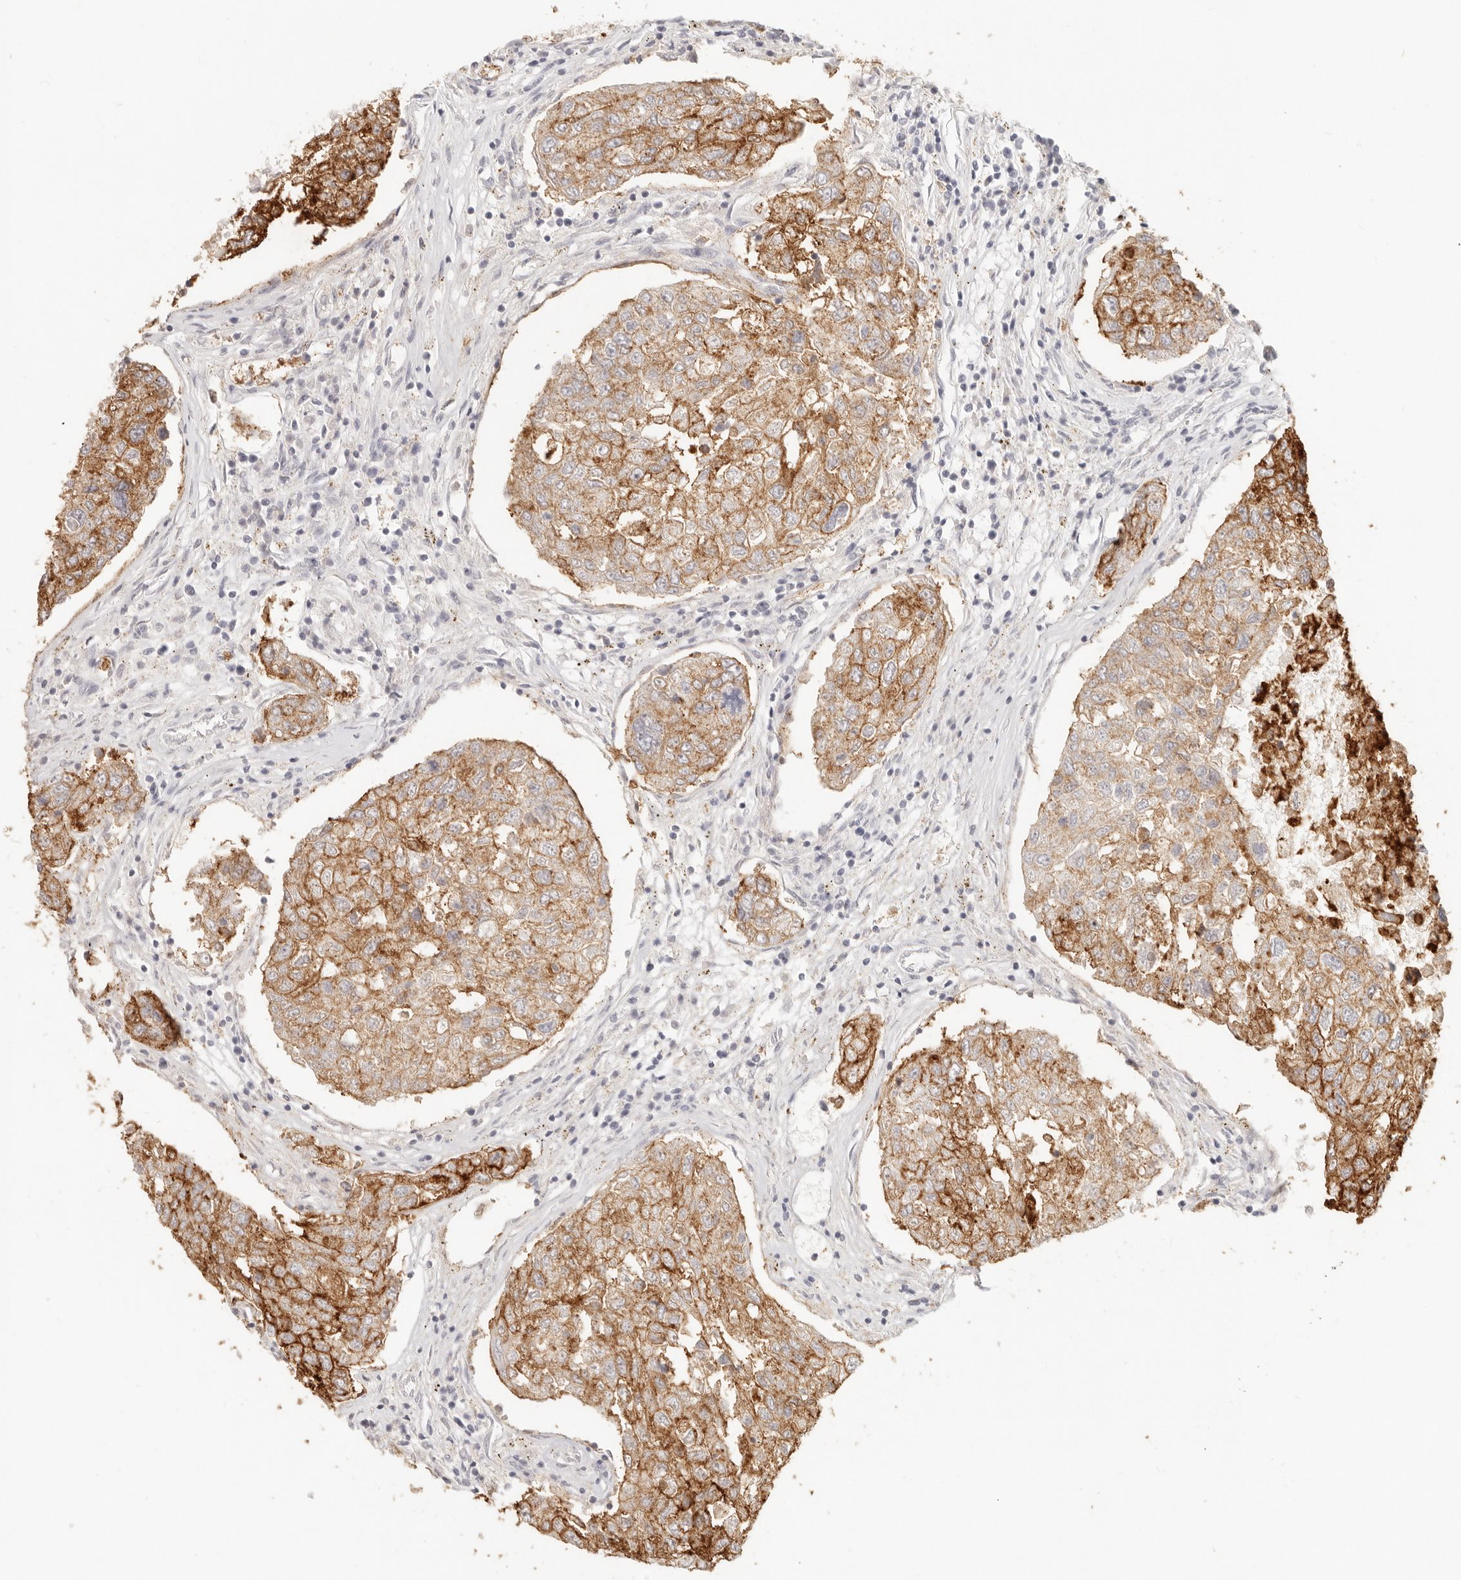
{"staining": {"intensity": "strong", "quantity": ">75%", "location": "cytoplasmic/membranous"}, "tissue": "urothelial cancer", "cell_type": "Tumor cells", "image_type": "cancer", "snomed": [{"axis": "morphology", "description": "Urothelial carcinoma, High grade"}, {"axis": "topography", "description": "Lymph node"}, {"axis": "topography", "description": "Urinary bladder"}], "caption": "A brown stain labels strong cytoplasmic/membranous positivity of a protein in human urothelial cancer tumor cells.", "gene": "EPCAM", "patient": {"sex": "male", "age": 51}}